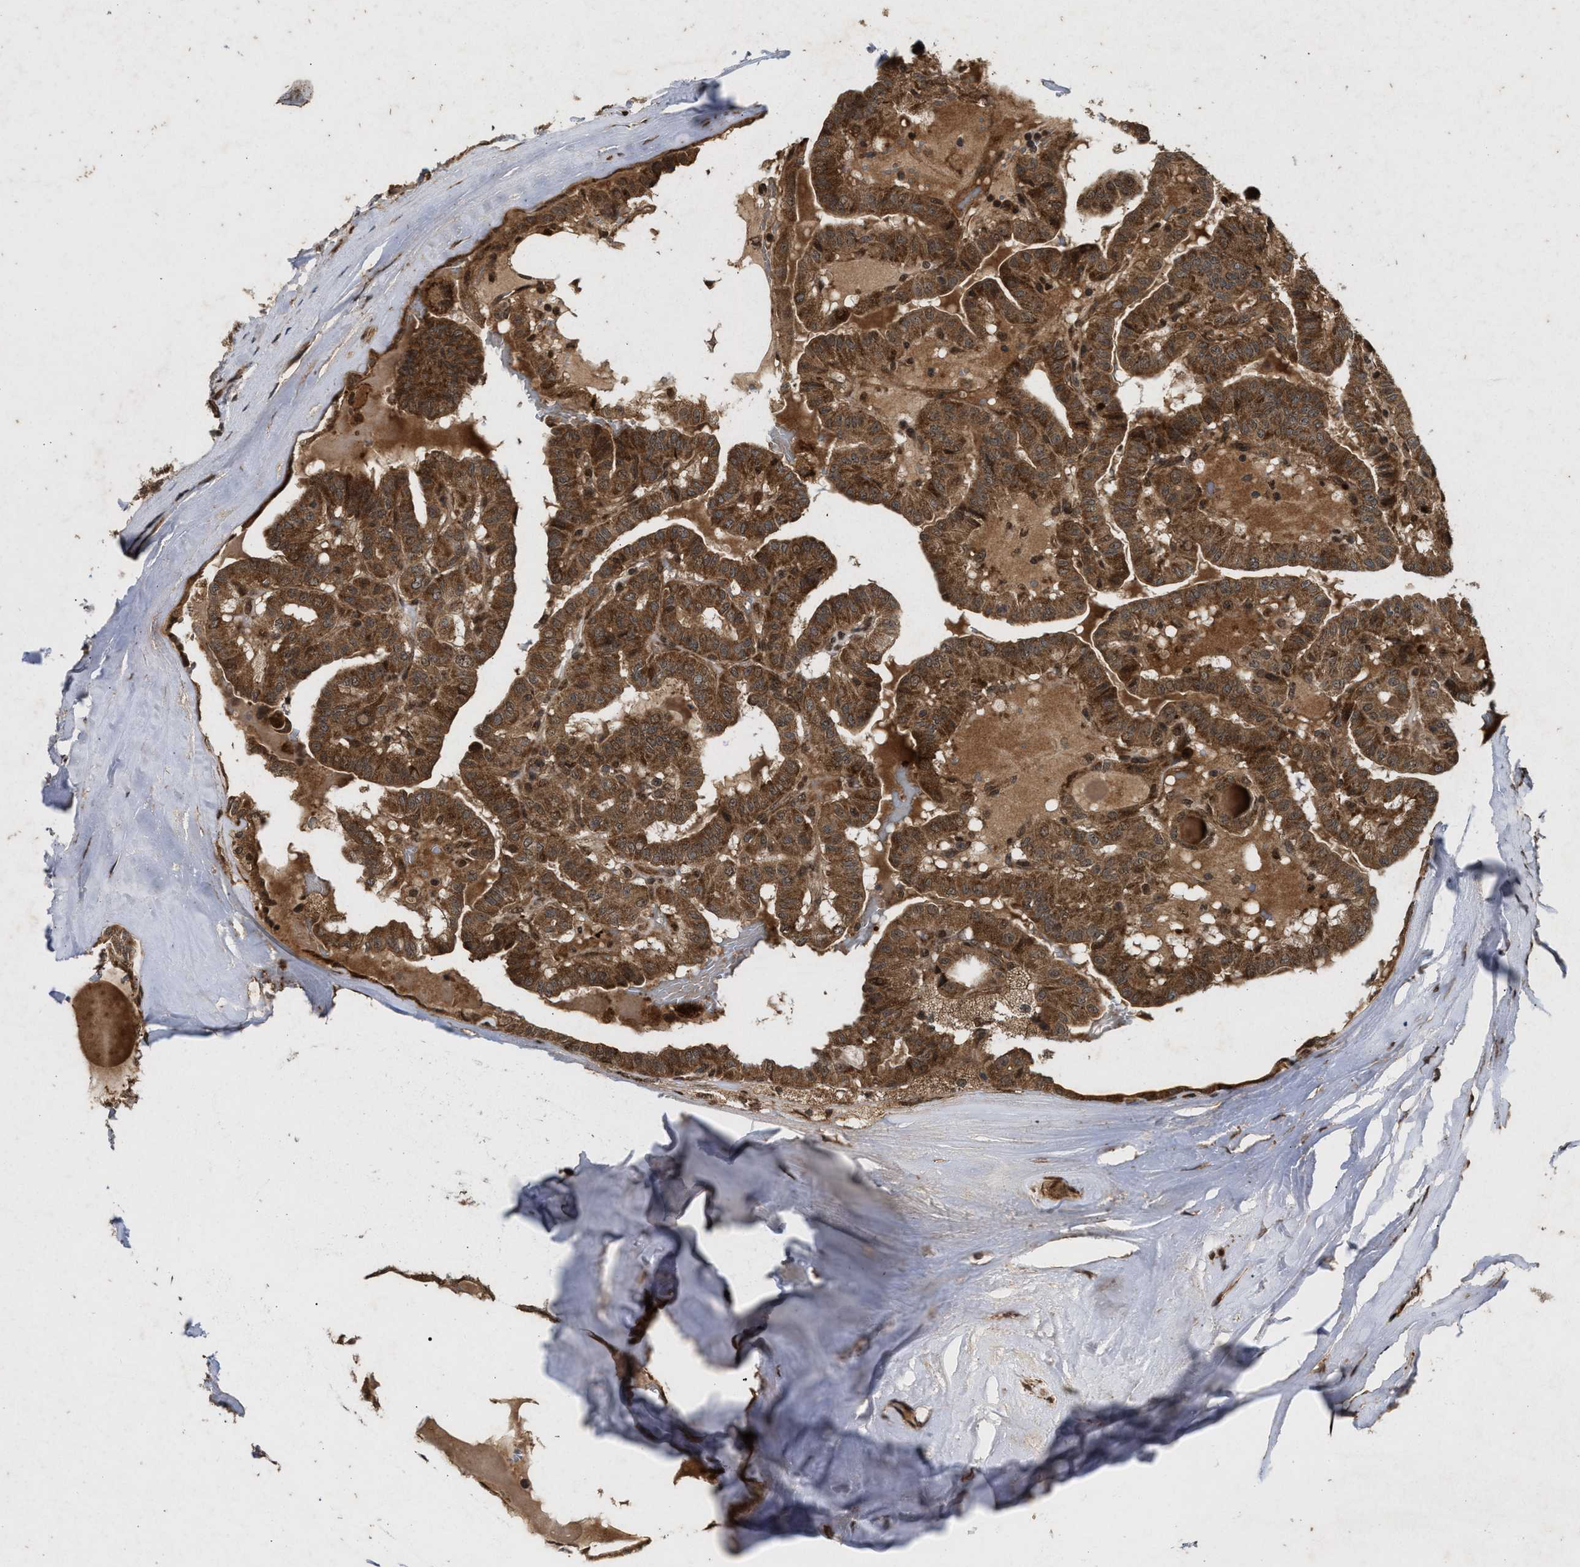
{"staining": {"intensity": "strong", "quantity": ">75%", "location": "cytoplasmic/membranous"}, "tissue": "thyroid cancer", "cell_type": "Tumor cells", "image_type": "cancer", "snomed": [{"axis": "morphology", "description": "Papillary adenocarcinoma, NOS"}, {"axis": "topography", "description": "Thyroid gland"}], "caption": "Strong cytoplasmic/membranous staining is seen in approximately >75% of tumor cells in thyroid cancer (papillary adenocarcinoma). Using DAB (3,3'-diaminobenzidine) (brown) and hematoxylin (blue) stains, captured at high magnification using brightfield microscopy.", "gene": "CFLAR", "patient": {"sex": "male", "age": 77}}